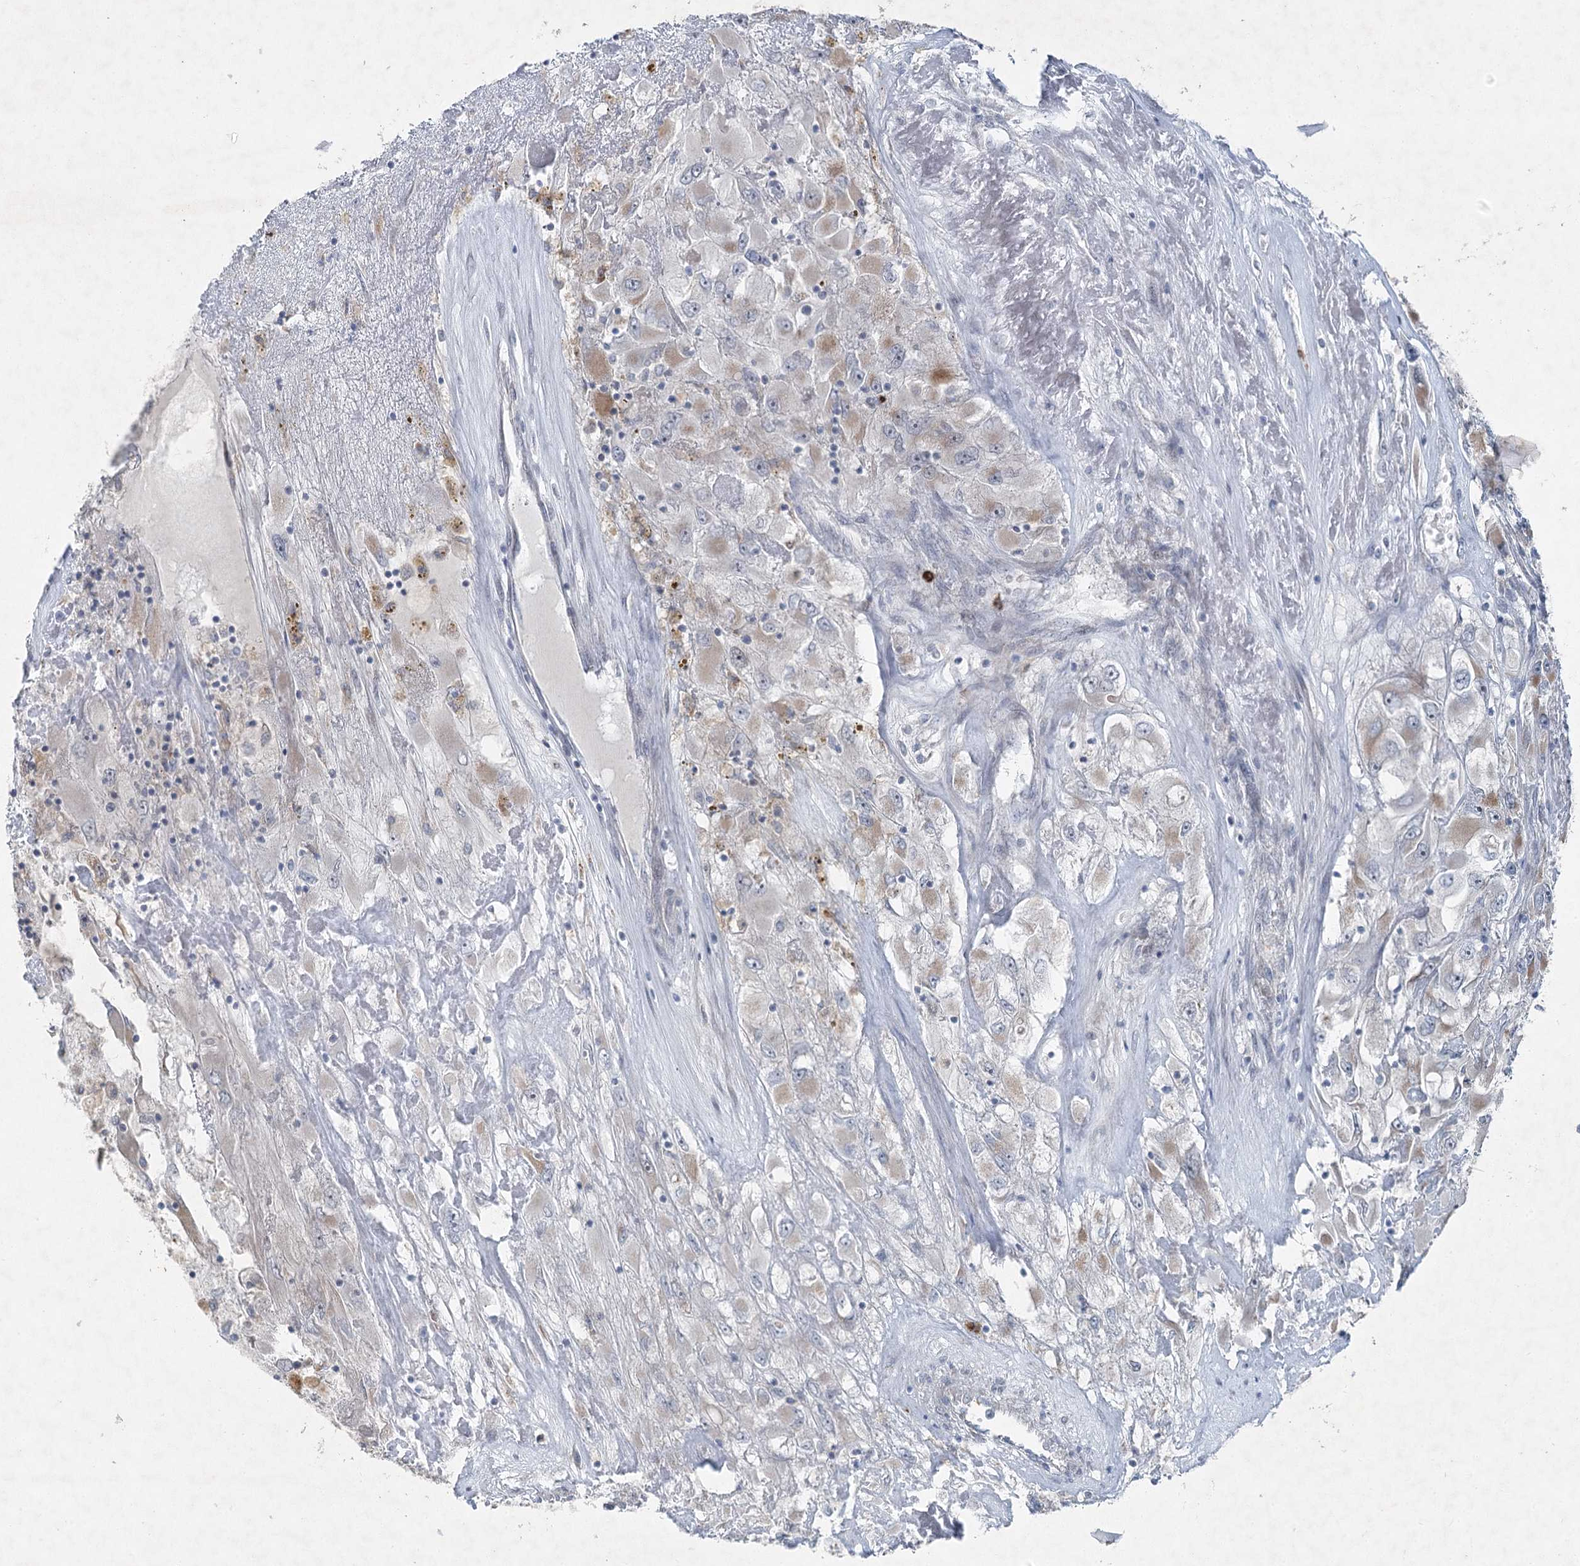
{"staining": {"intensity": "weak", "quantity": "<25%", "location": "cytoplasmic/membranous"}, "tissue": "renal cancer", "cell_type": "Tumor cells", "image_type": "cancer", "snomed": [{"axis": "morphology", "description": "Adenocarcinoma, NOS"}, {"axis": "topography", "description": "Kidney"}], "caption": "A high-resolution image shows IHC staining of adenocarcinoma (renal), which exhibits no significant expression in tumor cells. (DAB (3,3'-diaminobenzidine) immunohistochemistry with hematoxylin counter stain).", "gene": "PLA2G12A", "patient": {"sex": "female", "age": 52}}